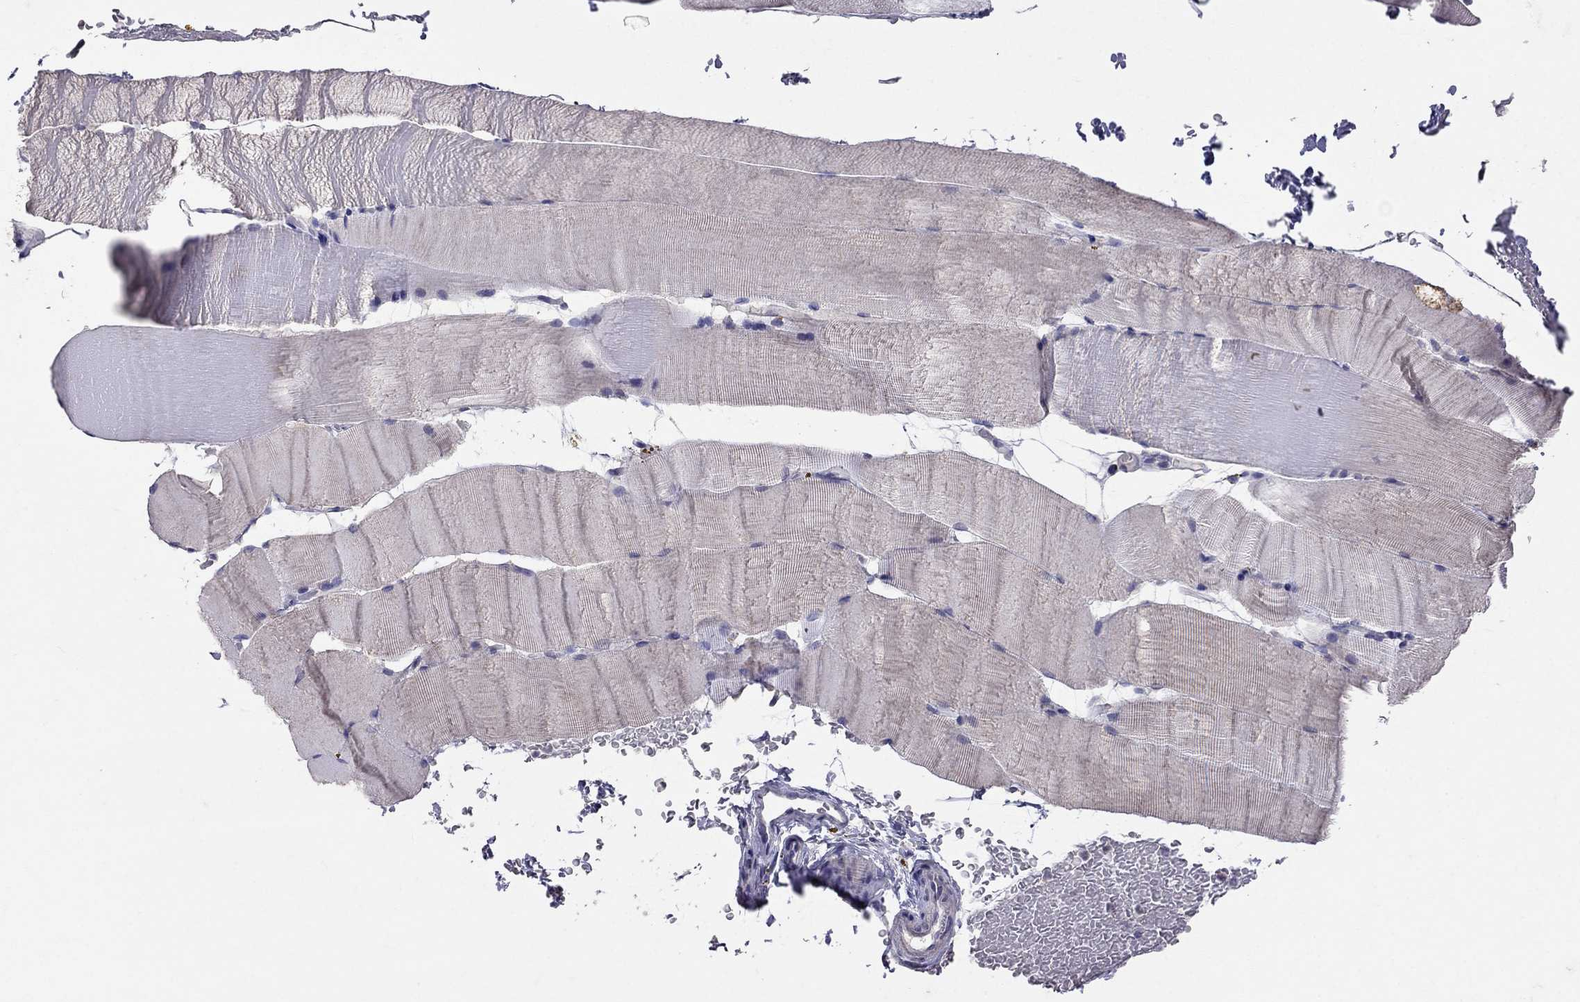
{"staining": {"intensity": "negative", "quantity": "none", "location": "none"}, "tissue": "skeletal muscle", "cell_type": "Myocytes", "image_type": "normal", "snomed": [{"axis": "morphology", "description": "Normal tissue, NOS"}, {"axis": "topography", "description": "Skeletal muscle"}], "caption": "Image shows no significant protein positivity in myocytes of benign skeletal muscle. The staining is performed using DAB brown chromogen with nuclei counter-stained in using hematoxylin.", "gene": "FST", "patient": {"sex": "female", "age": 37}}